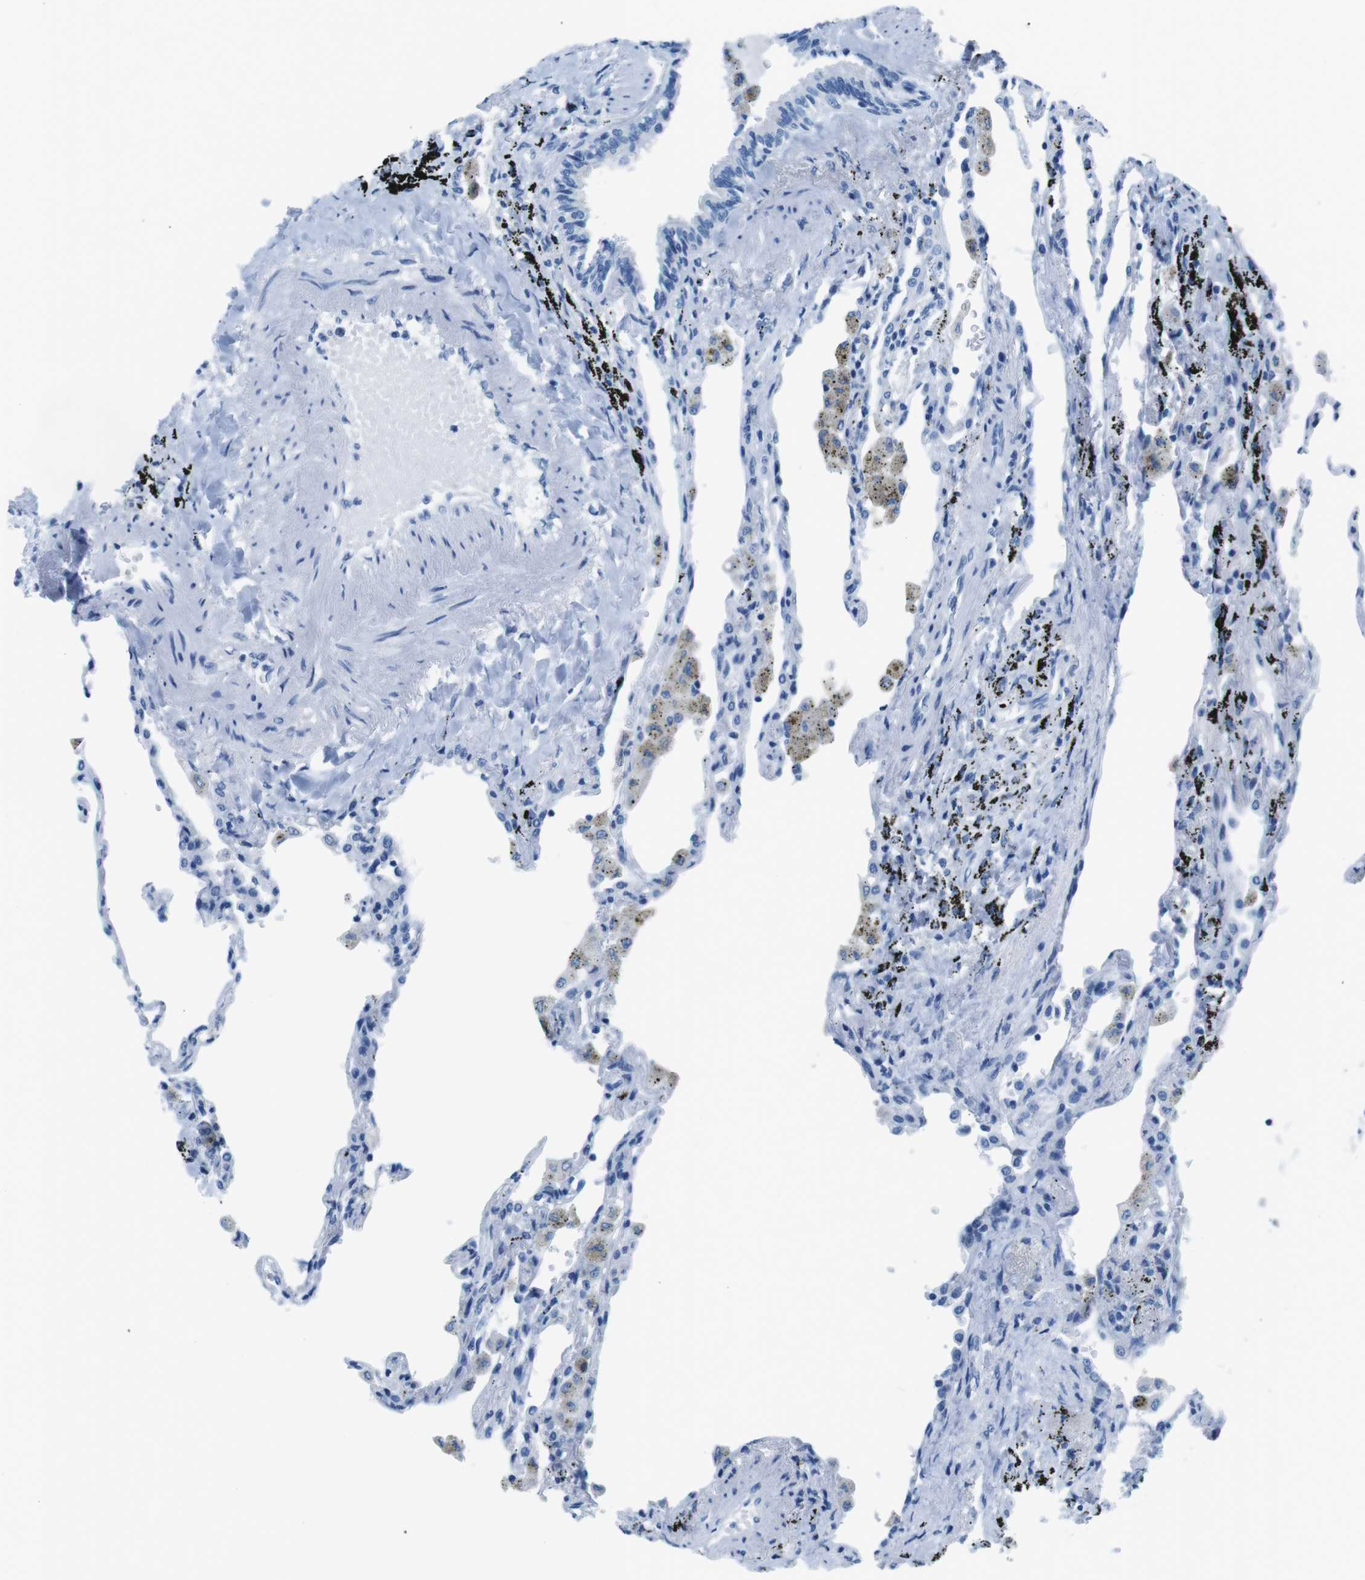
{"staining": {"intensity": "negative", "quantity": "none", "location": "none"}, "tissue": "lung", "cell_type": "Alveolar cells", "image_type": "normal", "snomed": [{"axis": "morphology", "description": "Normal tissue, NOS"}, {"axis": "topography", "description": "Lung"}], "caption": "Alveolar cells are negative for protein expression in benign human lung. (Stains: DAB immunohistochemistry with hematoxylin counter stain, Microscopy: brightfield microscopy at high magnification).", "gene": "MUC2", "patient": {"sex": "male", "age": 59}}